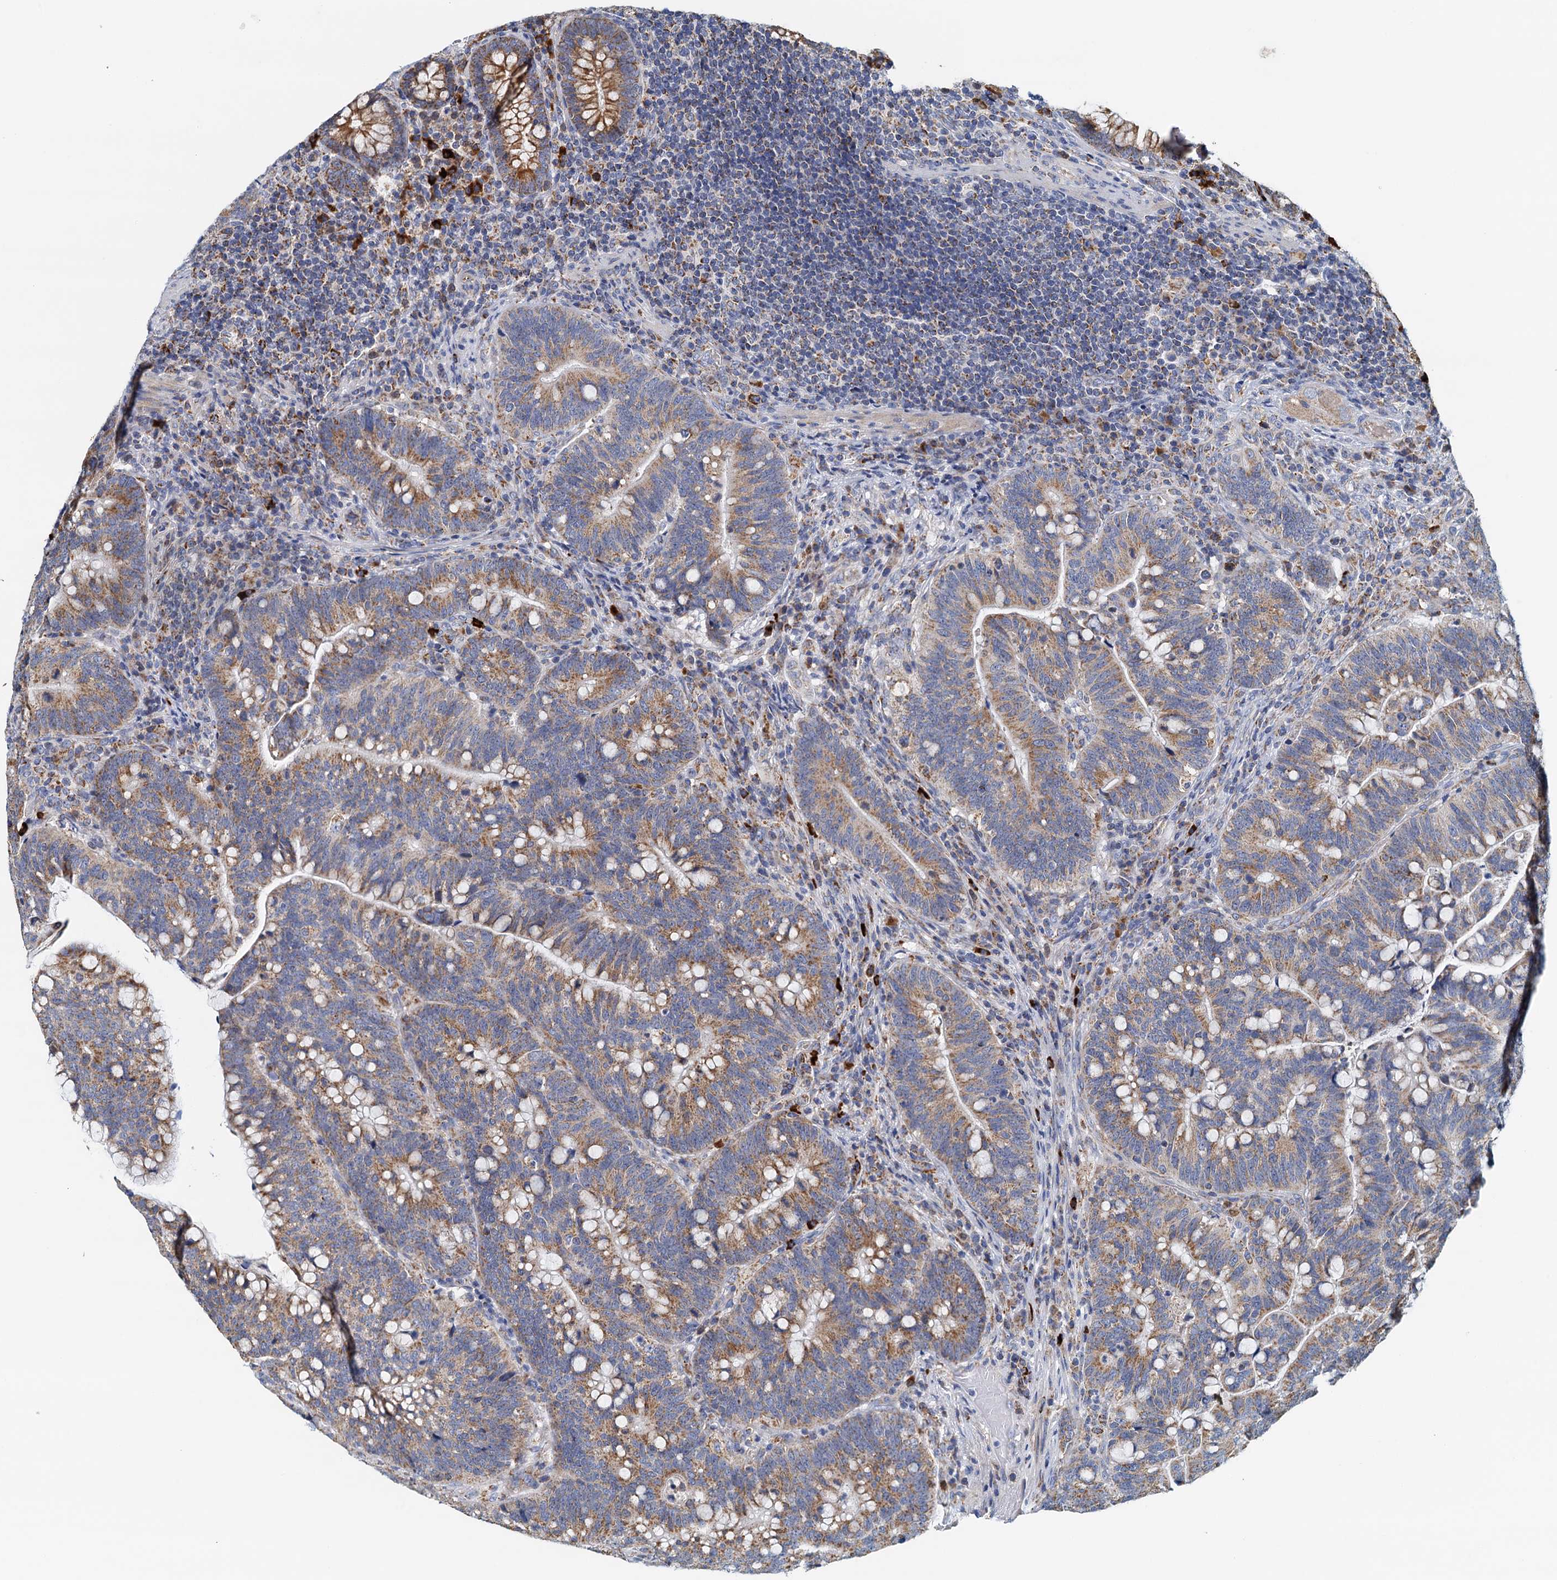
{"staining": {"intensity": "moderate", "quantity": ">75%", "location": "cytoplasmic/membranous"}, "tissue": "colorectal cancer", "cell_type": "Tumor cells", "image_type": "cancer", "snomed": [{"axis": "morphology", "description": "Normal tissue, NOS"}, {"axis": "morphology", "description": "Adenocarcinoma, NOS"}, {"axis": "topography", "description": "Colon"}], "caption": "Immunohistochemistry staining of colorectal cancer (adenocarcinoma), which displays medium levels of moderate cytoplasmic/membranous staining in approximately >75% of tumor cells indicating moderate cytoplasmic/membranous protein expression. The staining was performed using DAB (brown) for protein detection and nuclei were counterstained in hematoxylin (blue).", "gene": "POC1A", "patient": {"sex": "female", "age": 66}}